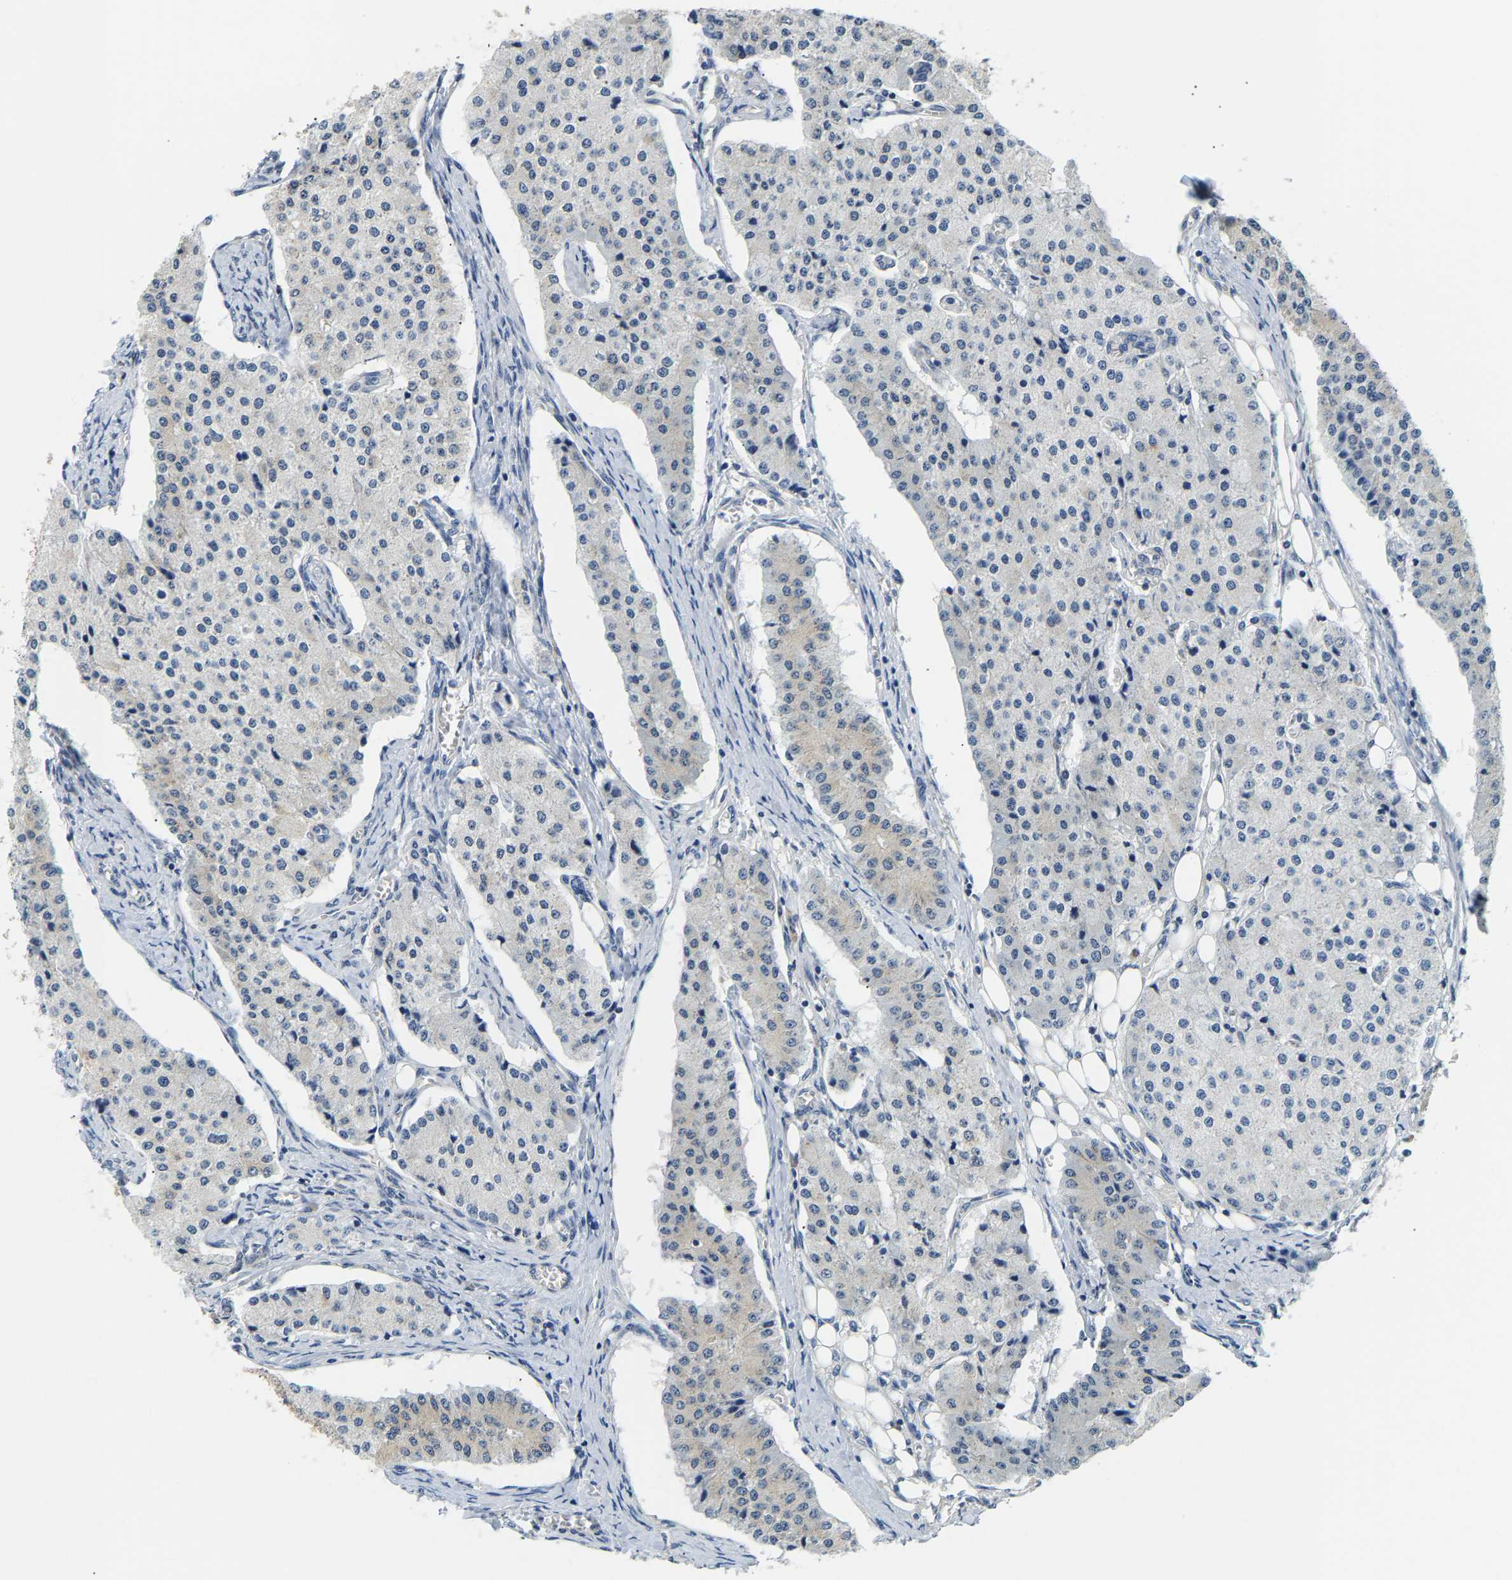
{"staining": {"intensity": "negative", "quantity": "none", "location": "none"}, "tissue": "carcinoid", "cell_type": "Tumor cells", "image_type": "cancer", "snomed": [{"axis": "morphology", "description": "Carcinoid, malignant, NOS"}, {"axis": "topography", "description": "Colon"}], "caption": "High magnification brightfield microscopy of carcinoid (malignant) stained with DAB (3,3'-diaminobenzidine) (brown) and counterstained with hematoxylin (blue): tumor cells show no significant positivity. (DAB immunohistochemistry, high magnification).", "gene": "ARHGEF12", "patient": {"sex": "female", "age": 52}}